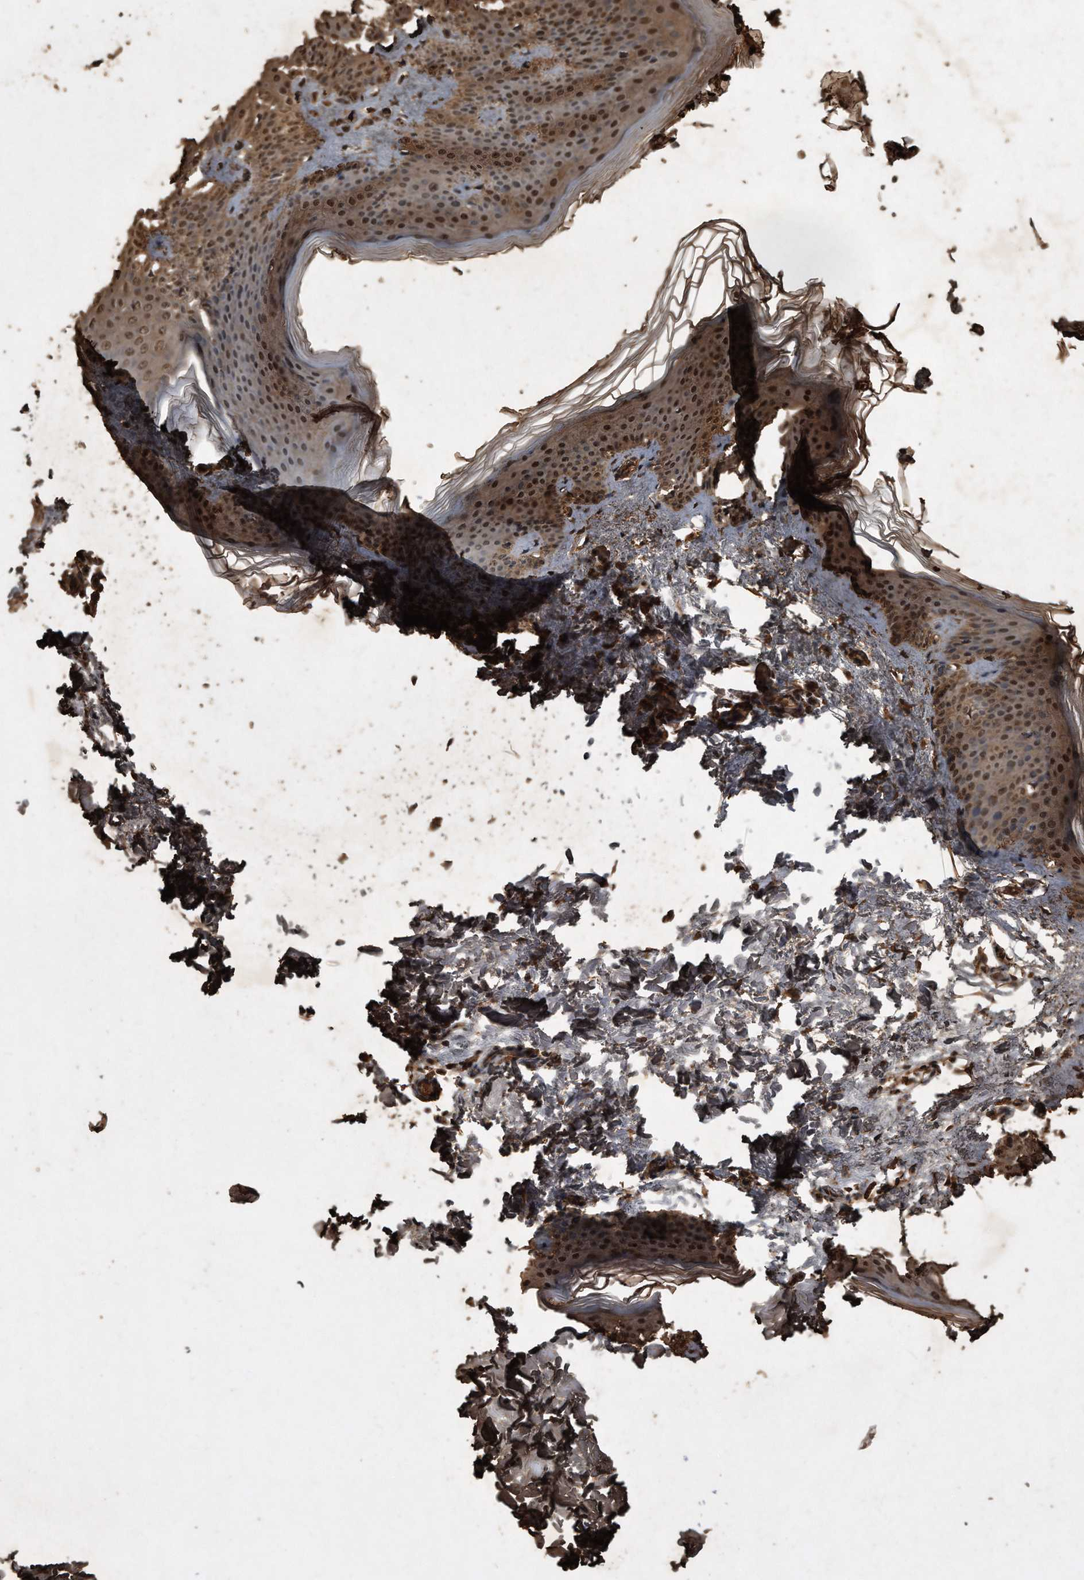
{"staining": {"intensity": "moderate", "quantity": ">75%", "location": "cytoplasmic/membranous,nuclear"}, "tissue": "skin", "cell_type": "Fibroblasts", "image_type": "normal", "snomed": [{"axis": "morphology", "description": "Normal tissue, NOS"}, {"axis": "topography", "description": "Skin"}], "caption": "Approximately >75% of fibroblasts in normal human skin display moderate cytoplasmic/membranous,nuclear protein expression as visualized by brown immunohistochemical staining.", "gene": "CFLAR", "patient": {"sex": "female", "age": 27}}